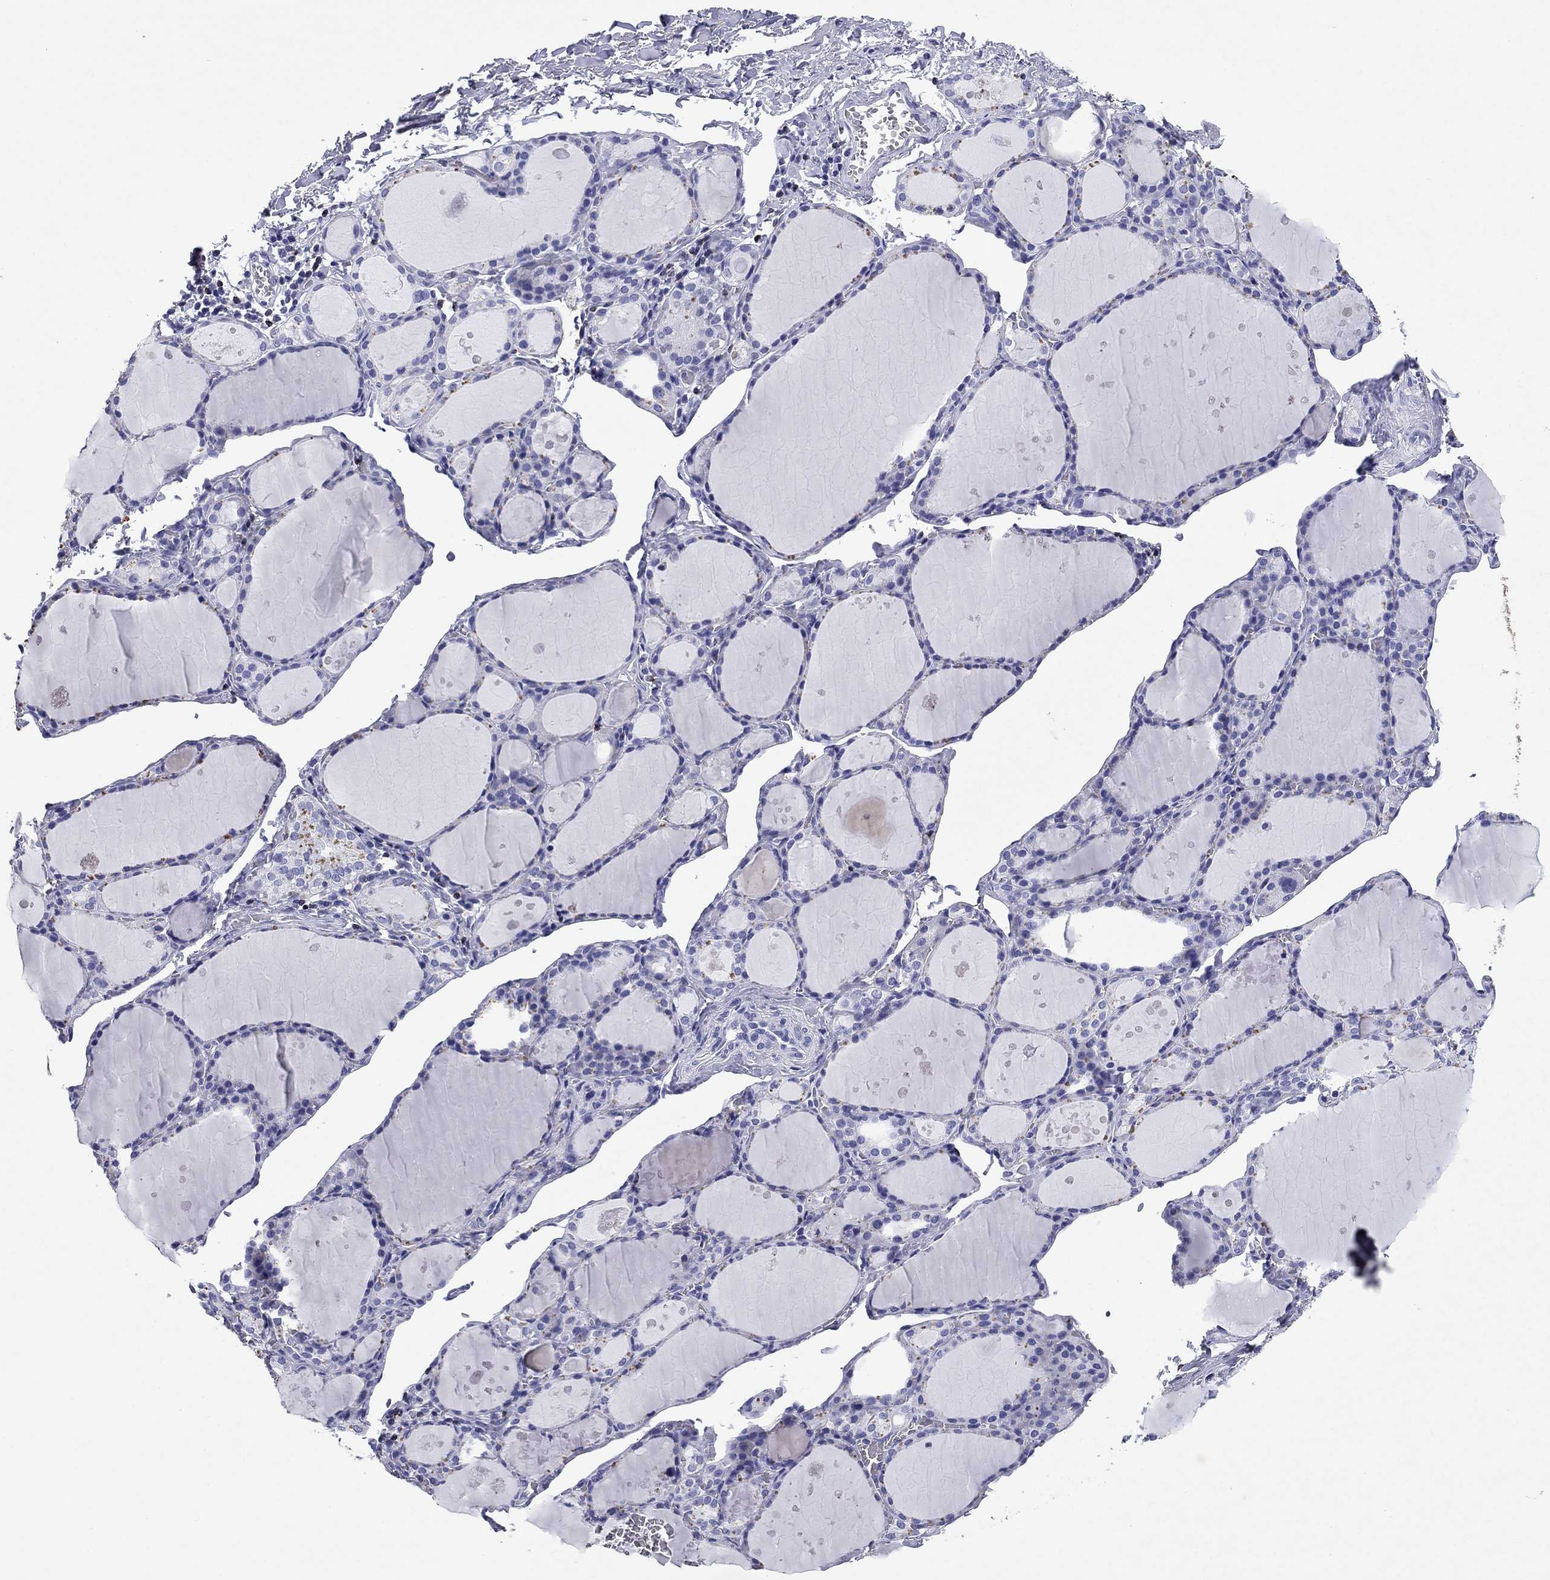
{"staining": {"intensity": "negative", "quantity": "none", "location": "none"}, "tissue": "thyroid gland", "cell_type": "Glandular cells", "image_type": "normal", "snomed": [{"axis": "morphology", "description": "Normal tissue, NOS"}, {"axis": "topography", "description": "Thyroid gland"}], "caption": "Micrograph shows no protein staining in glandular cells of unremarkable thyroid gland. The staining was performed using DAB (3,3'-diaminobenzidine) to visualize the protein expression in brown, while the nuclei were stained in blue with hematoxylin (Magnification: 20x).", "gene": "GZMK", "patient": {"sex": "male", "age": 68}}